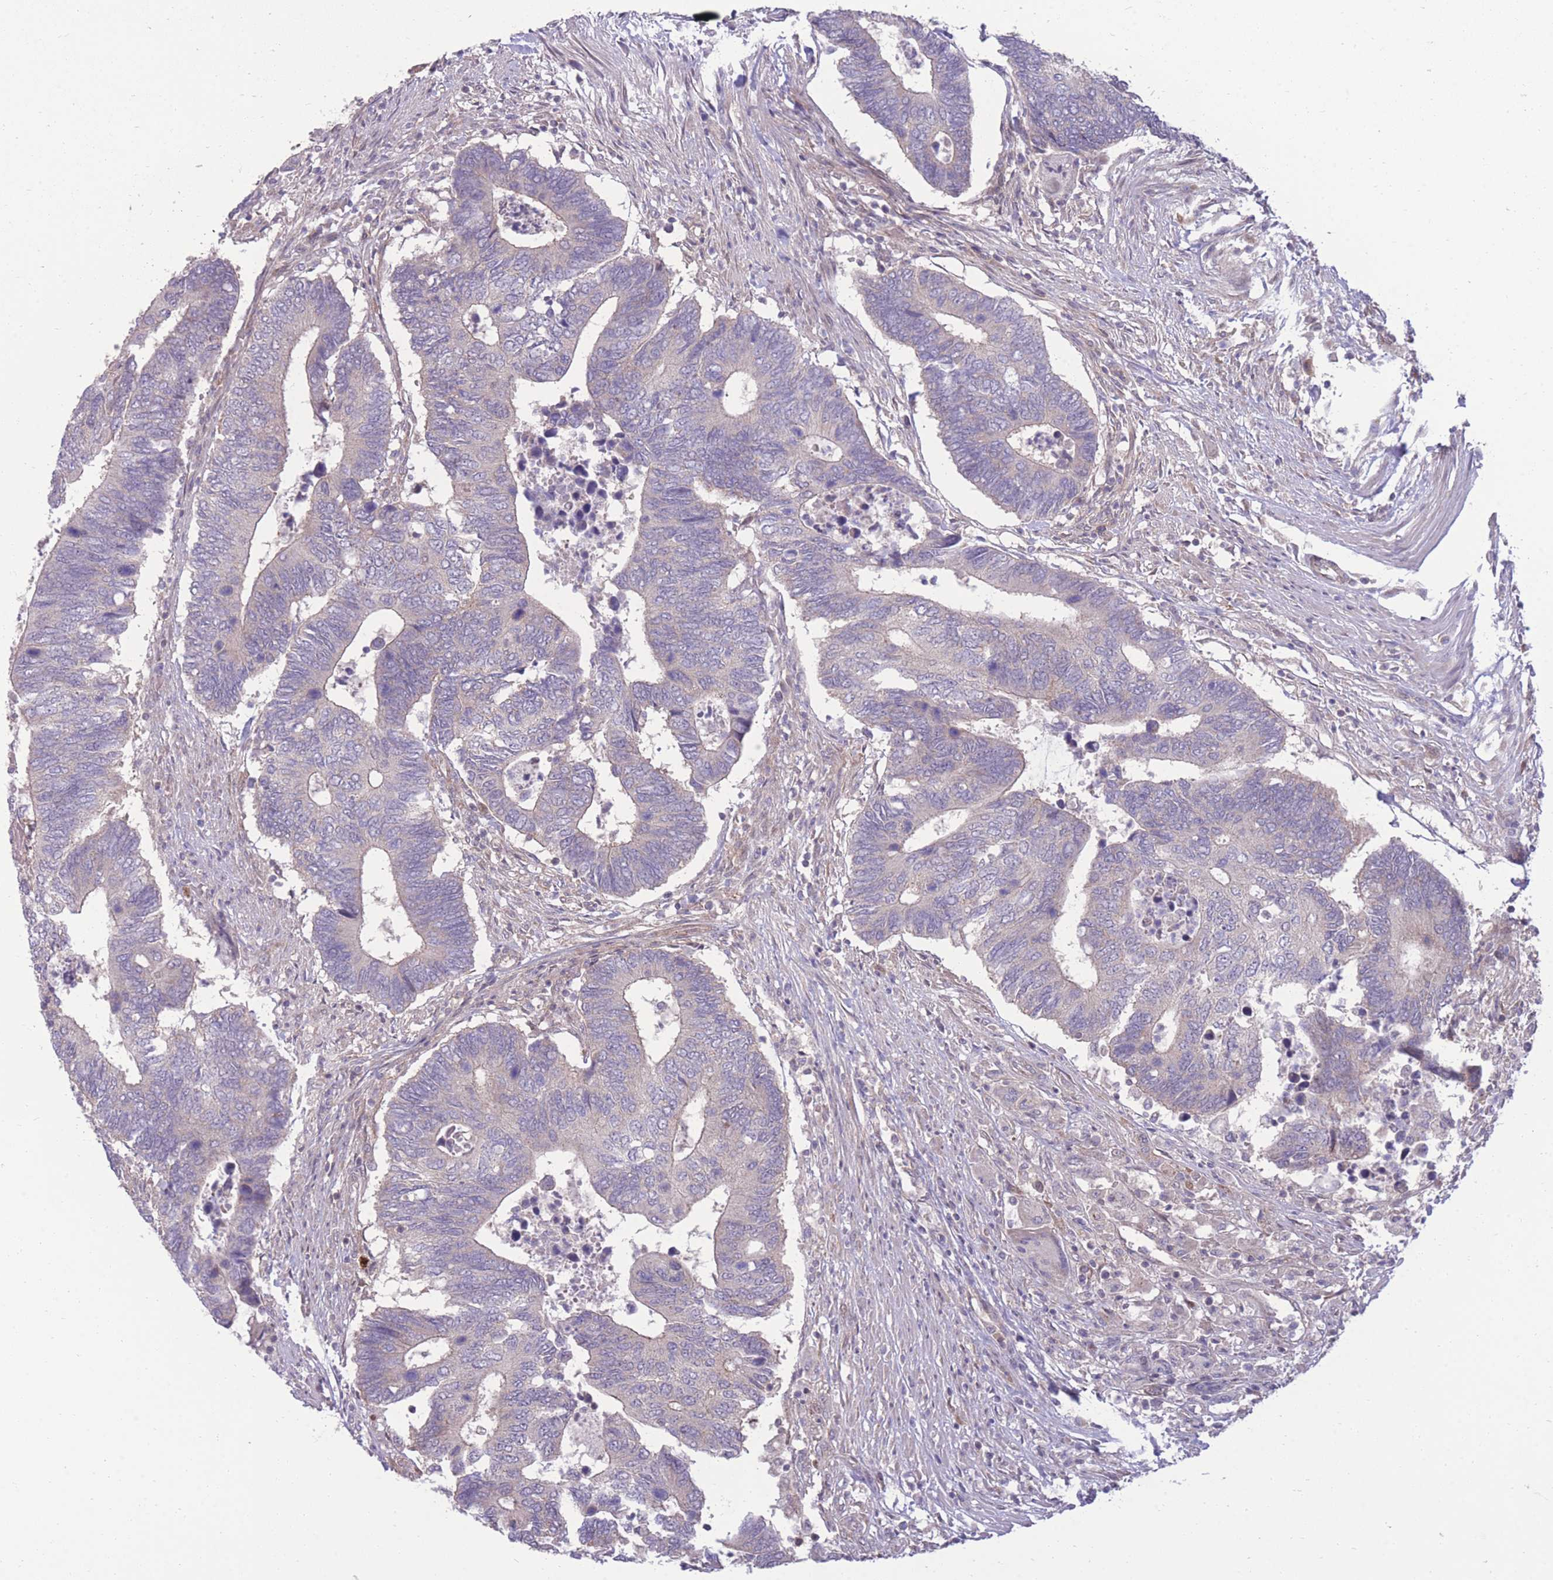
{"staining": {"intensity": "negative", "quantity": "none", "location": "none"}, "tissue": "colorectal cancer", "cell_type": "Tumor cells", "image_type": "cancer", "snomed": [{"axis": "morphology", "description": "Adenocarcinoma, NOS"}, {"axis": "topography", "description": "Colon"}], "caption": "Immunohistochemistry histopathology image of human adenocarcinoma (colorectal) stained for a protein (brown), which shows no positivity in tumor cells. (Brightfield microscopy of DAB (3,3'-diaminobenzidine) immunohistochemistry at high magnification).", "gene": "RIC8A", "patient": {"sex": "male", "age": 87}}